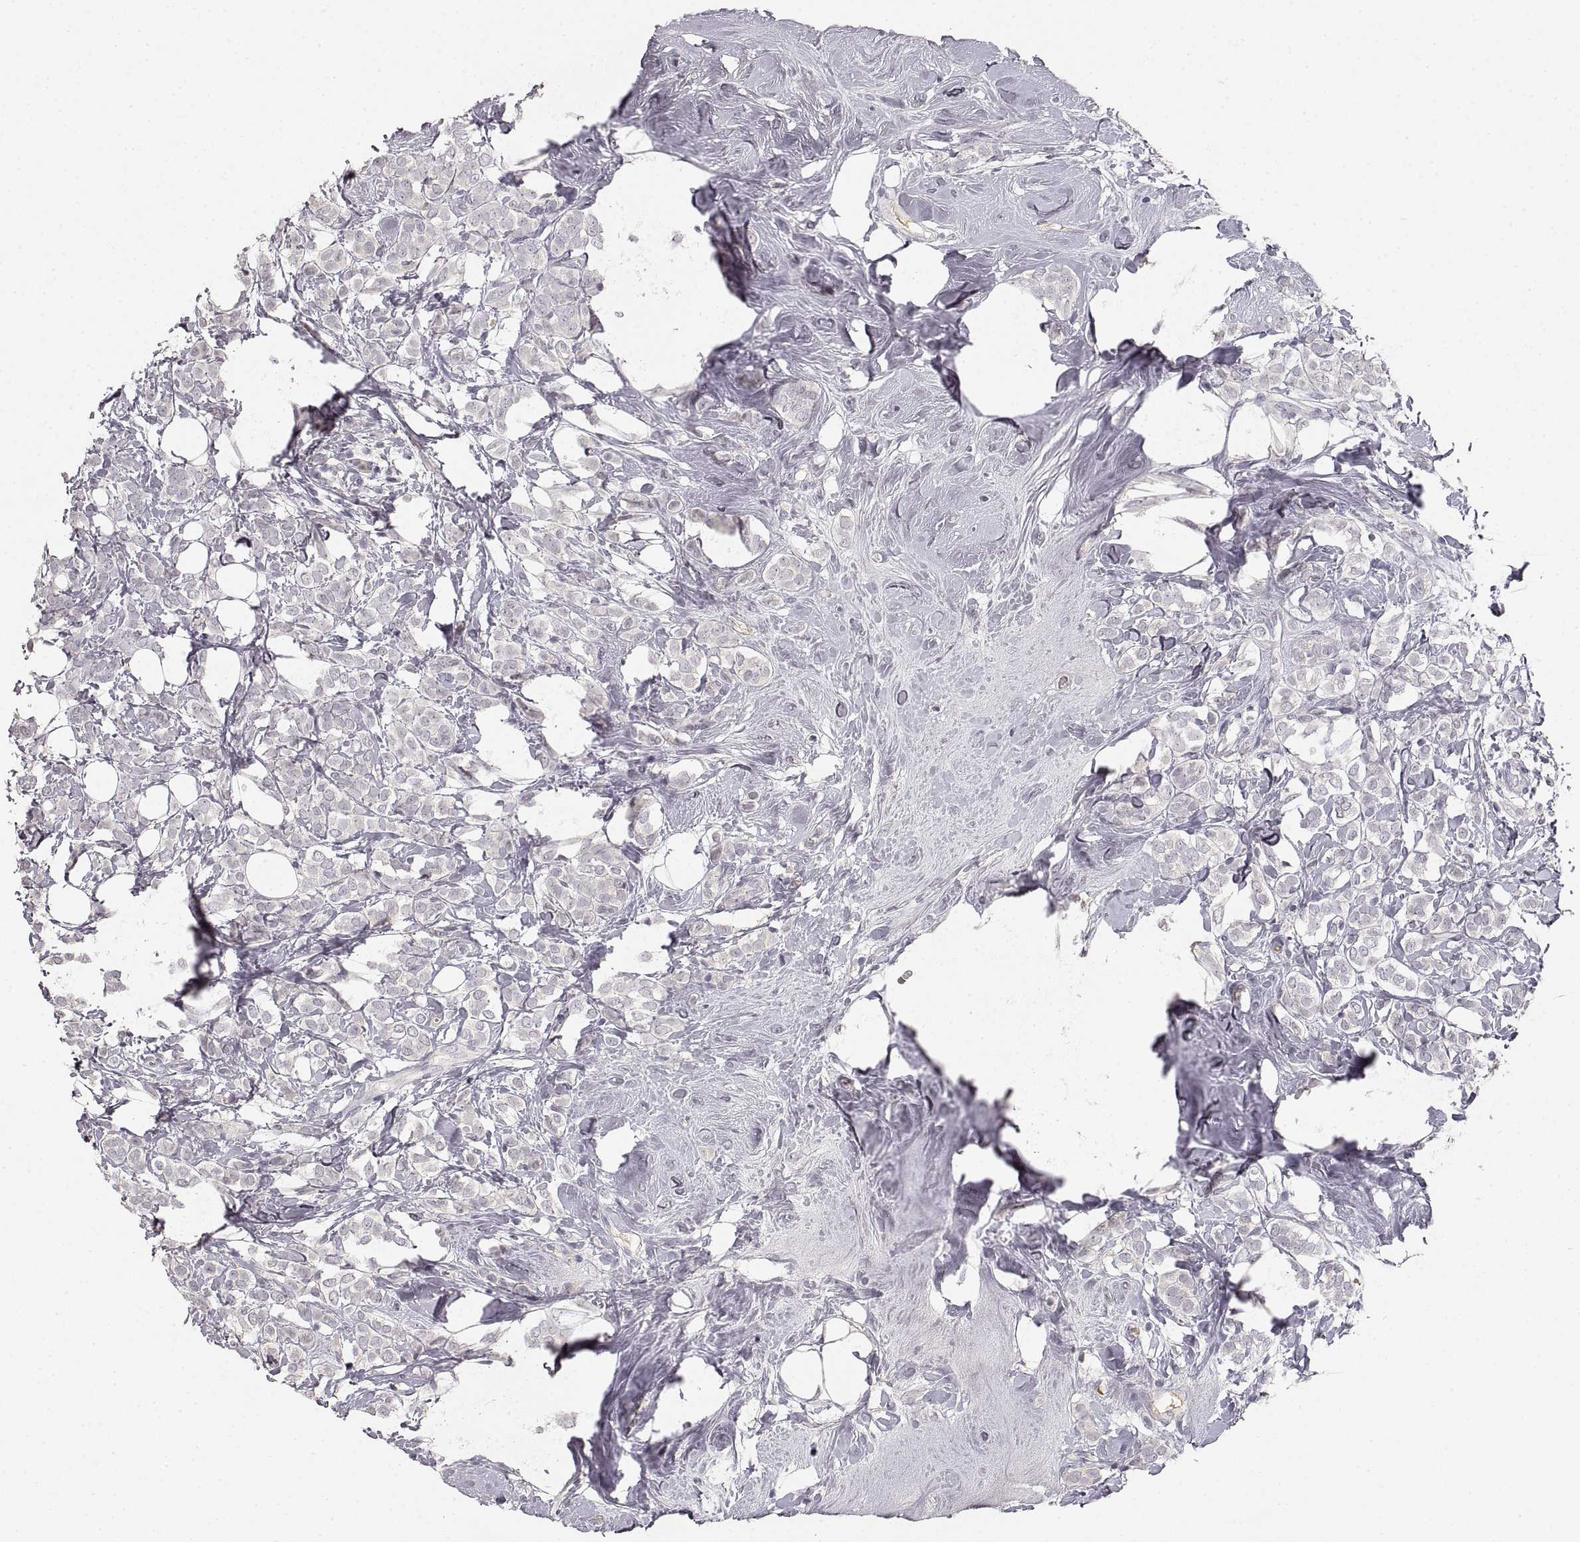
{"staining": {"intensity": "negative", "quantity": "none", "location": "none"}, "tissue": "breast cancer", "cell_type": "Tumor cells", "image_type": "cancer", "snomed": [{"axis": "morphology", "description": "Lobular carcinoma"}, {"axis": "topography", "description": "Breast"}], "caption": "DAB (3,3'-diaminobenzidine) immunohistochemical staining of breast cancer (lobular carcinoma) exhibits no significant positivity in tumor cells.", "gene": "RUNDC3A", "patient": {"sex": "female", "age": 49}}